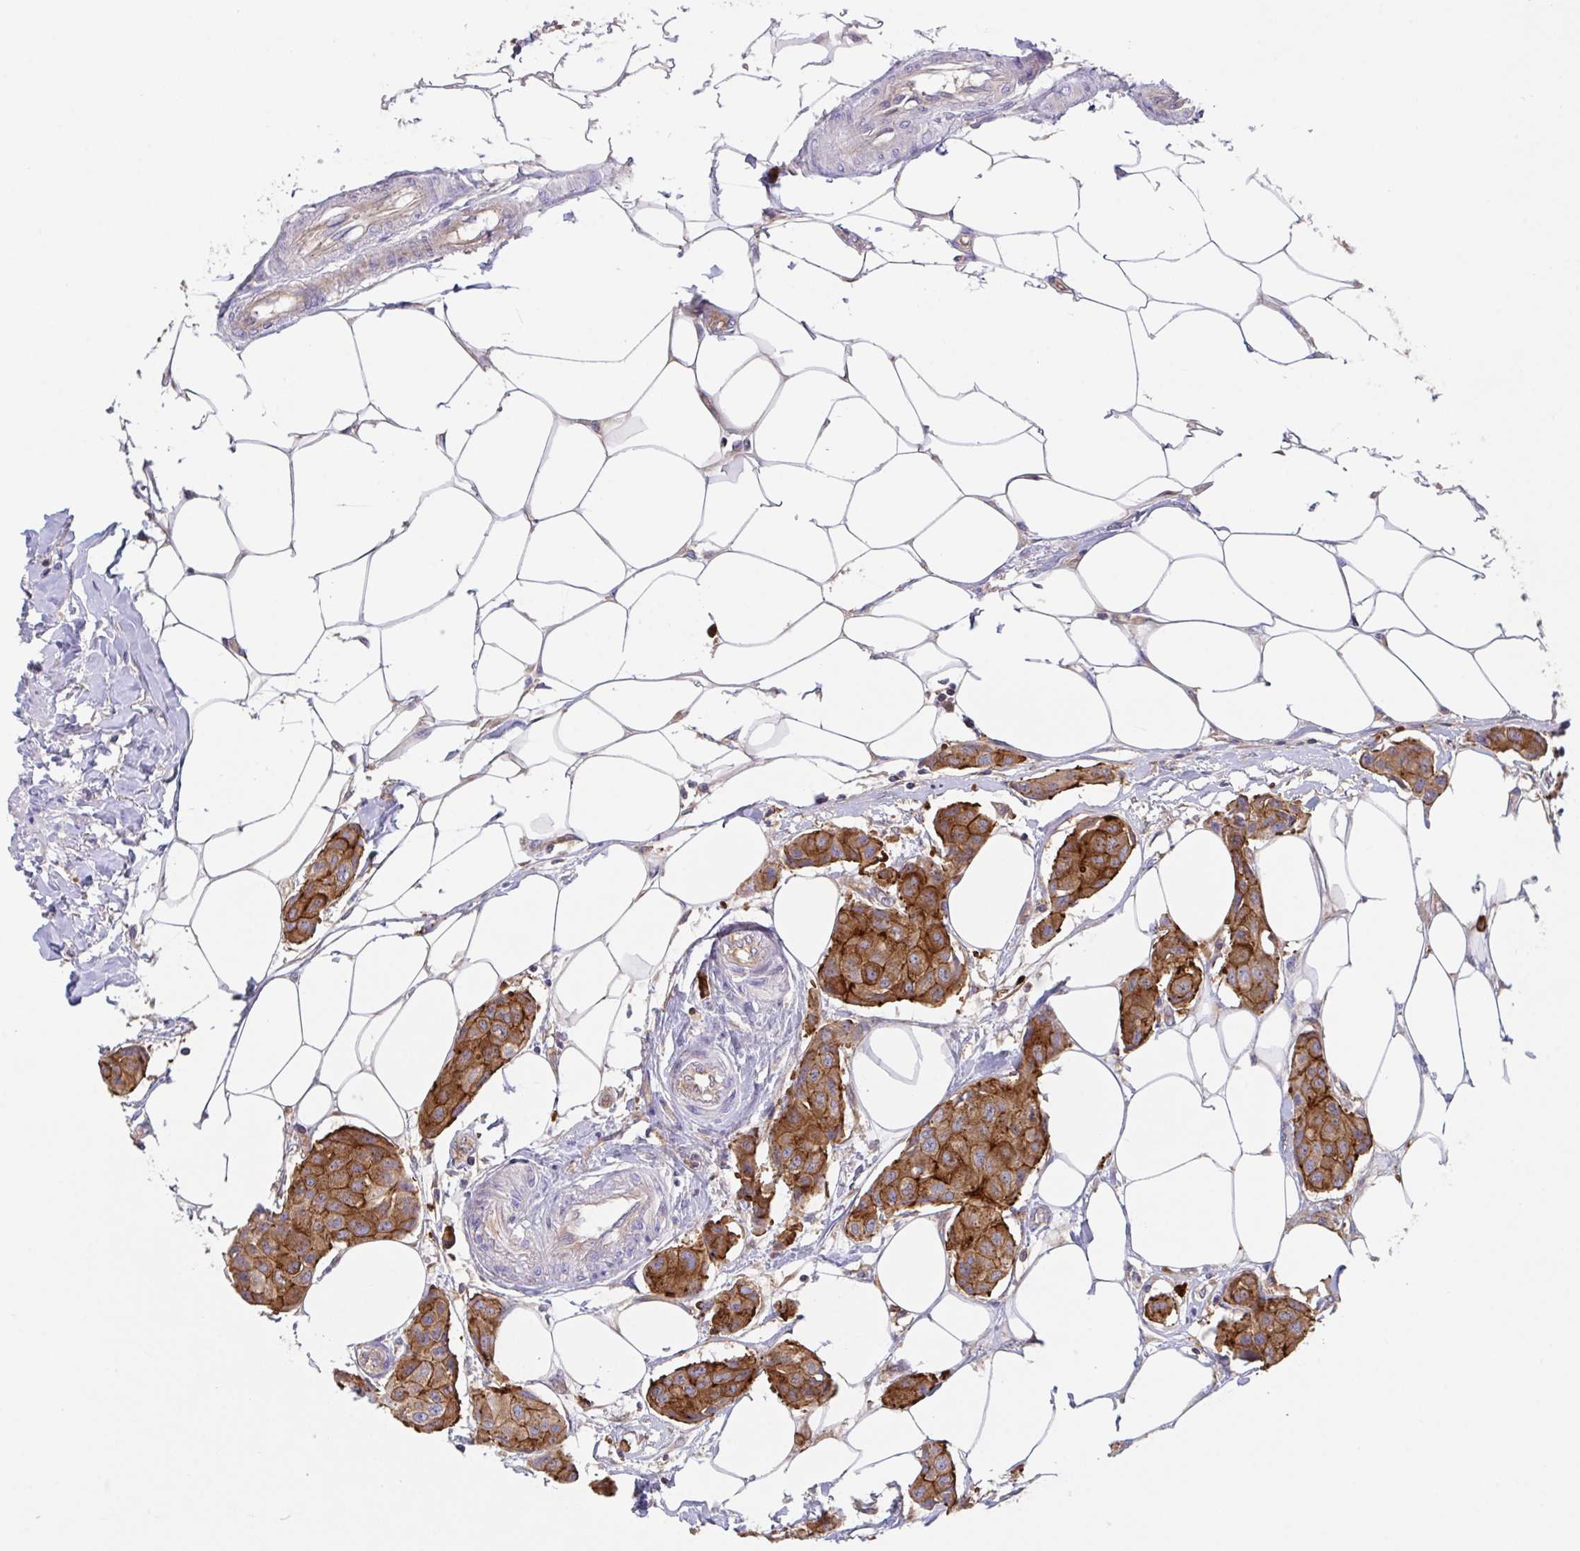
{"staining": {"intensity": "moderate", "quantity": ">75%", "location": "cytoplasmic/membranous"}, "tissue": "breast cancer", "cell_type": "Tumor cells", "image_type": "cancer", "snomed": [{"axis": "morphology", "description": "Duct carcinoma"}, {"axis": "topography", "description": "Breast"}, {"axis": "topography", "description": "Lymph node"}], "caption": "IHC staining of breast cancer (infiltrating ductal carcinoma), which exhibits medium levels of moderate cytoplasmic/membranous staining in approximately >75% of tumor cells indicating moderate cytoplasmic/membranous protein positivity. The staining was performed using DAB (brown) for protein detection and nuclei were counterstained in hematoxylin (blue).", "gene": "YARS2", "patient": {"sex": "female", "age": 80}}